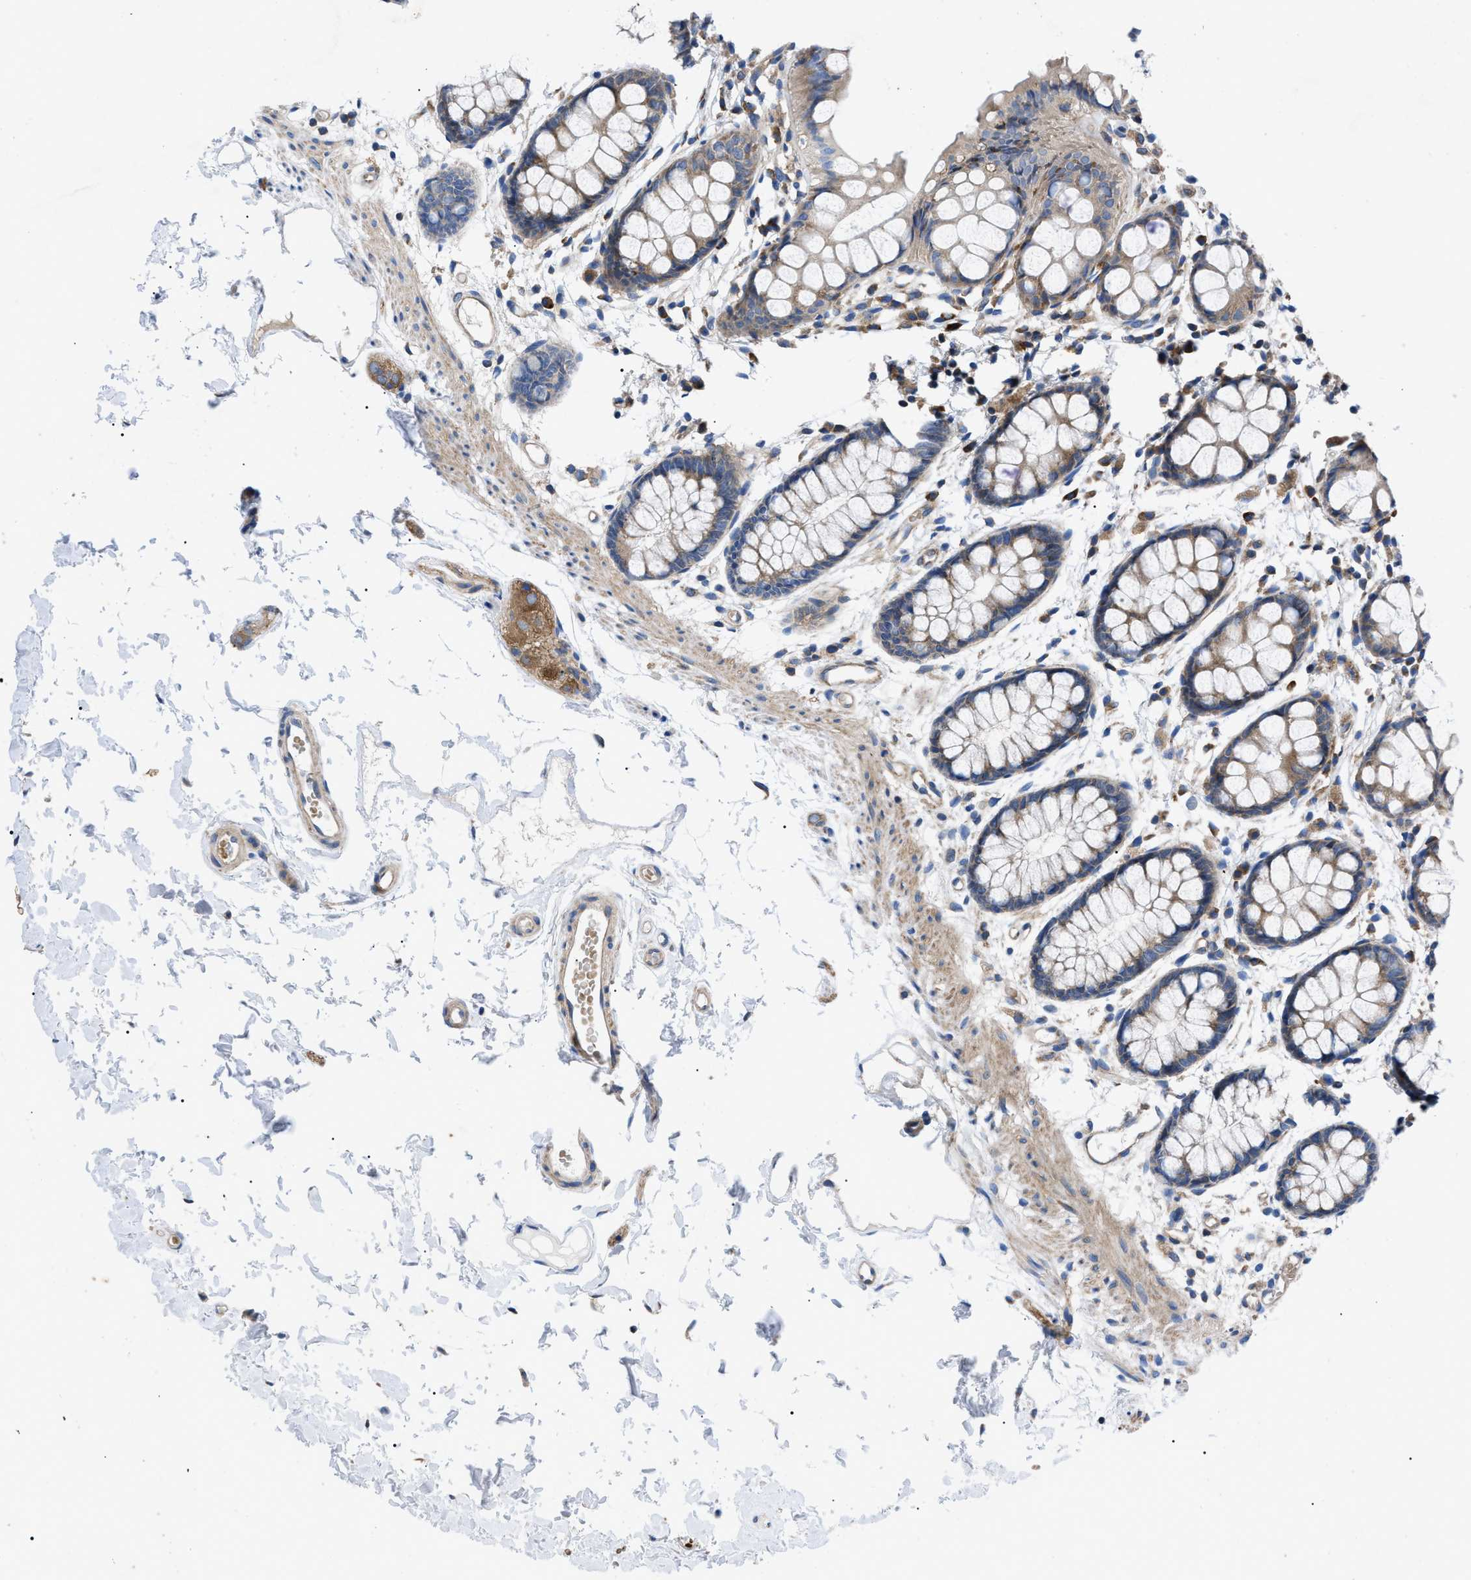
{"staining": {"intensity": "weak", "quantity": ">75%", "location": "cytoplasmic/membranous"}, "tissue": "rectum", "cell_type": "Glandular cells", "image_type": "normal", "snomed": [{"axis": "morphology", "description": "Normal tissue, NOS"}, {"axis": "topography", "description": "Rectum"}], "caption": "Brown immunohistochemical staining in normal rectum demonstrates weak cytoplasmic/membranous staining in approximately >75% of glandular cells.", "gene": "HSPB8", "patient": {"sex": "female", "age": 66}}